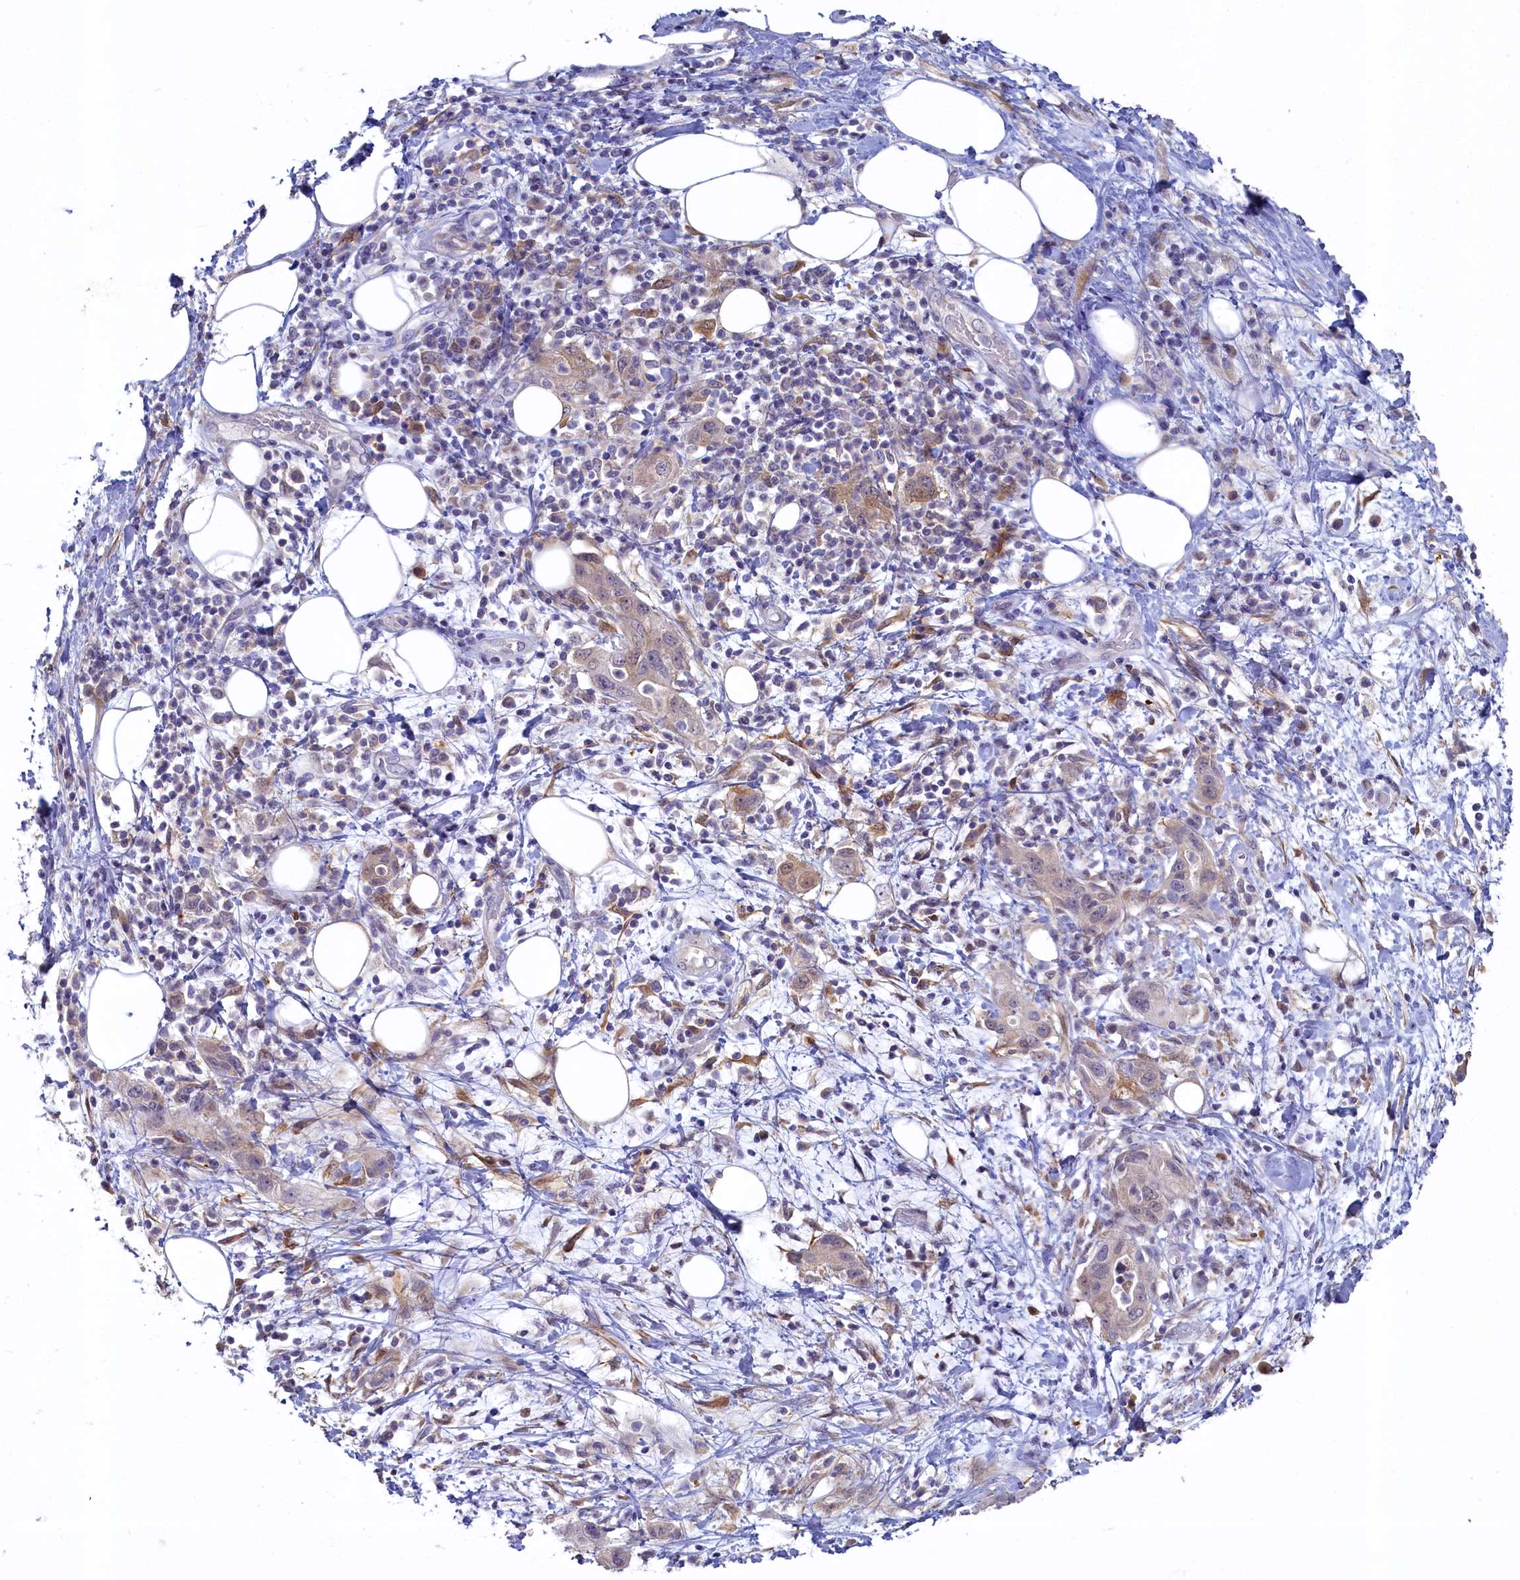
{"staining": {"intensity": "moderate", "quantity": "<25%", "location": "cytoplasmic/membranous,nuclear"}, "tissue": "pancreatic cancer", "cell_type": "Tumor cells", "image_type": "cancer", "snomed": [{"axis": "morphology", "description": "Adenocarcinoma, NOS"}, {"axis": "topography", "description": "Pancreas"}], "caption": "Immunohistochemical staining of human pancreatic cancer demonstrates low levels of moderate cytoplasmic/membranous and nuclear protein expression in approximately <25% of tumor cells.", "gene": "UCHL3", "patient": {"sex": "female", "age": 73}}